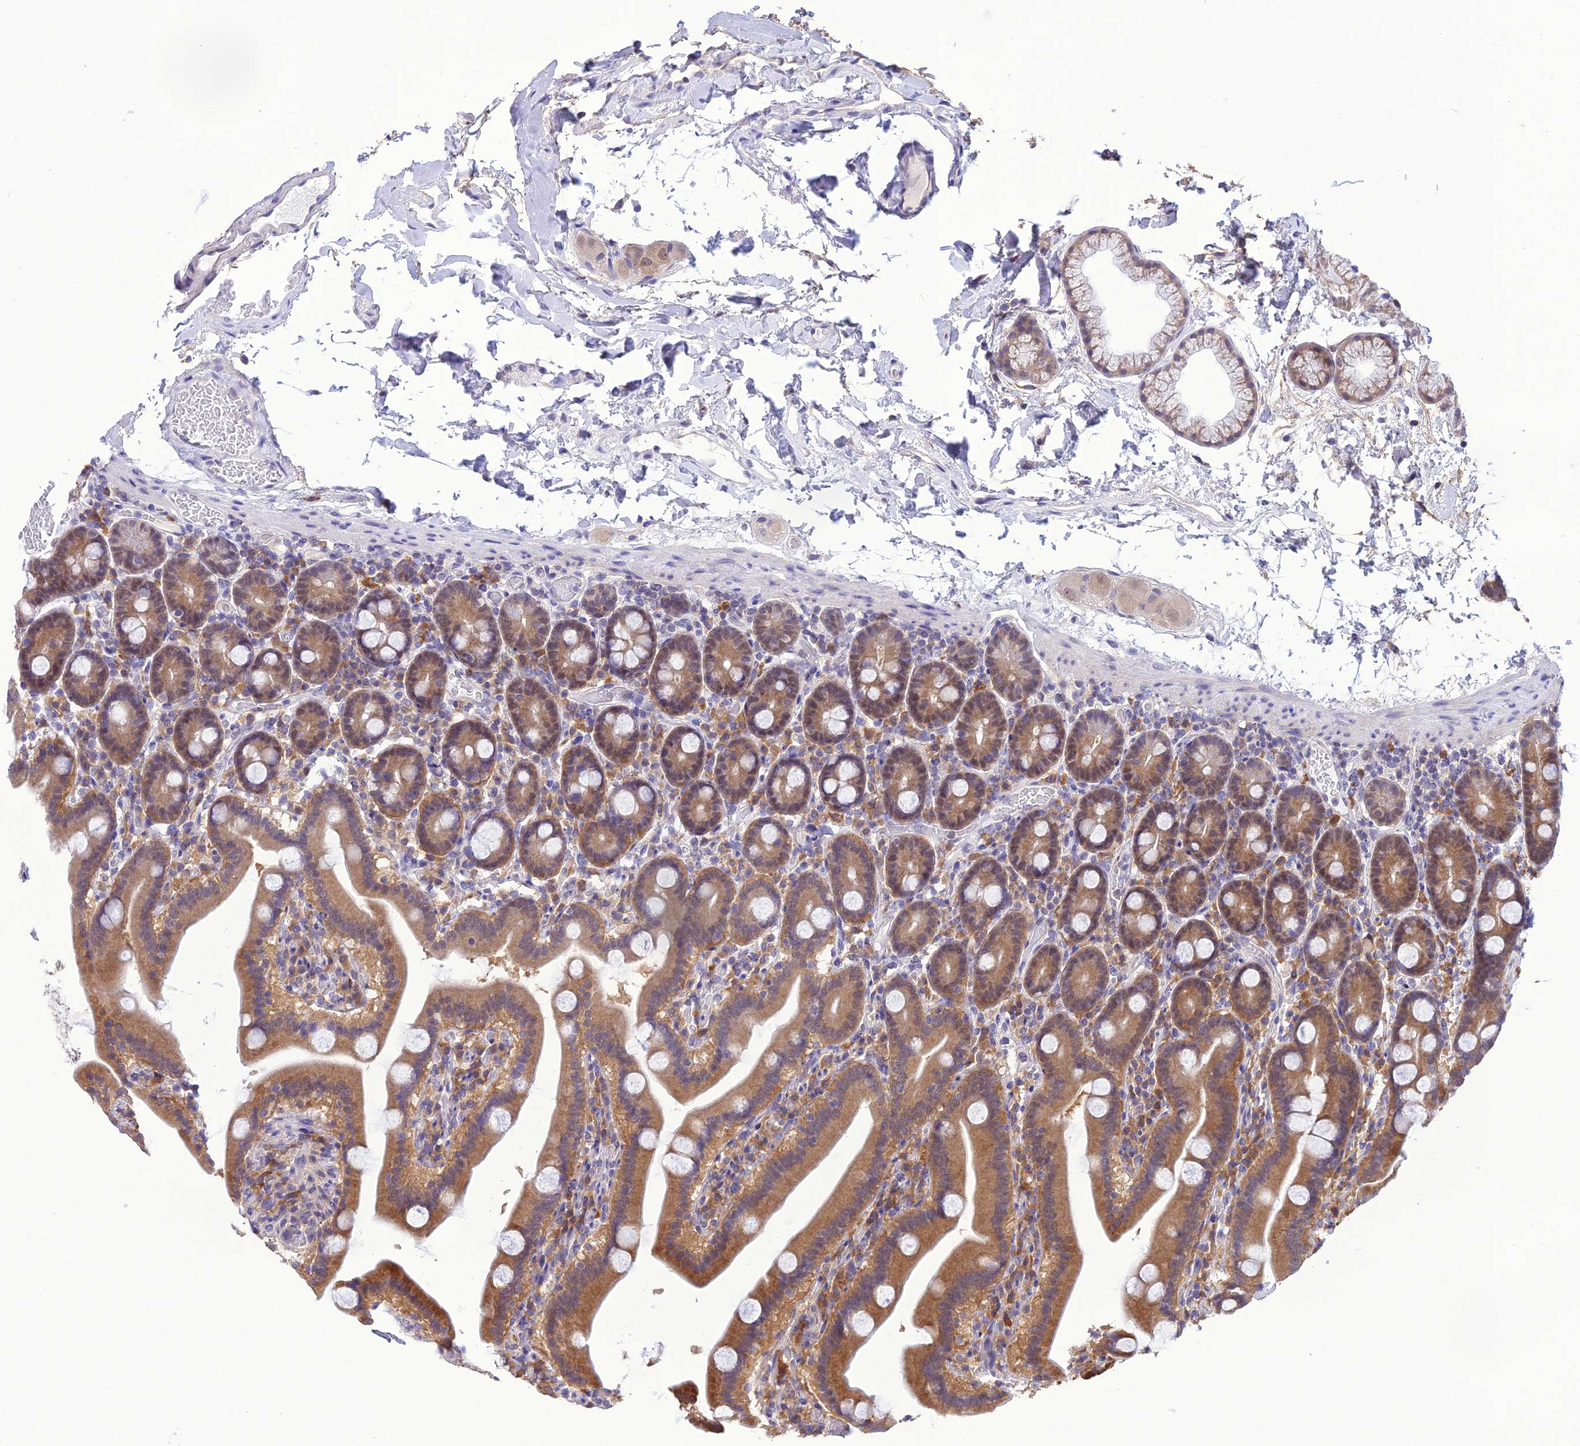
{"staining": {"intensity": "moderate", "quantity": ">75%", "location": "cytoplasmic/membranous"}, "tissue": "duodenum", "cell_type": "Glandular cells", "image_type": "normal", "snomed": [{"axis": "morphology", "description": "Normal tissue, NOS"}, {"axis": "topography", "description": "Duodenum"}], "caption": "Duodenum stained for a protein exhibits moderate cytoplasmic/membranous positivity in glandular cells.", "gene": "RNF126", "patient": {"sex": "male", "age": 55}}